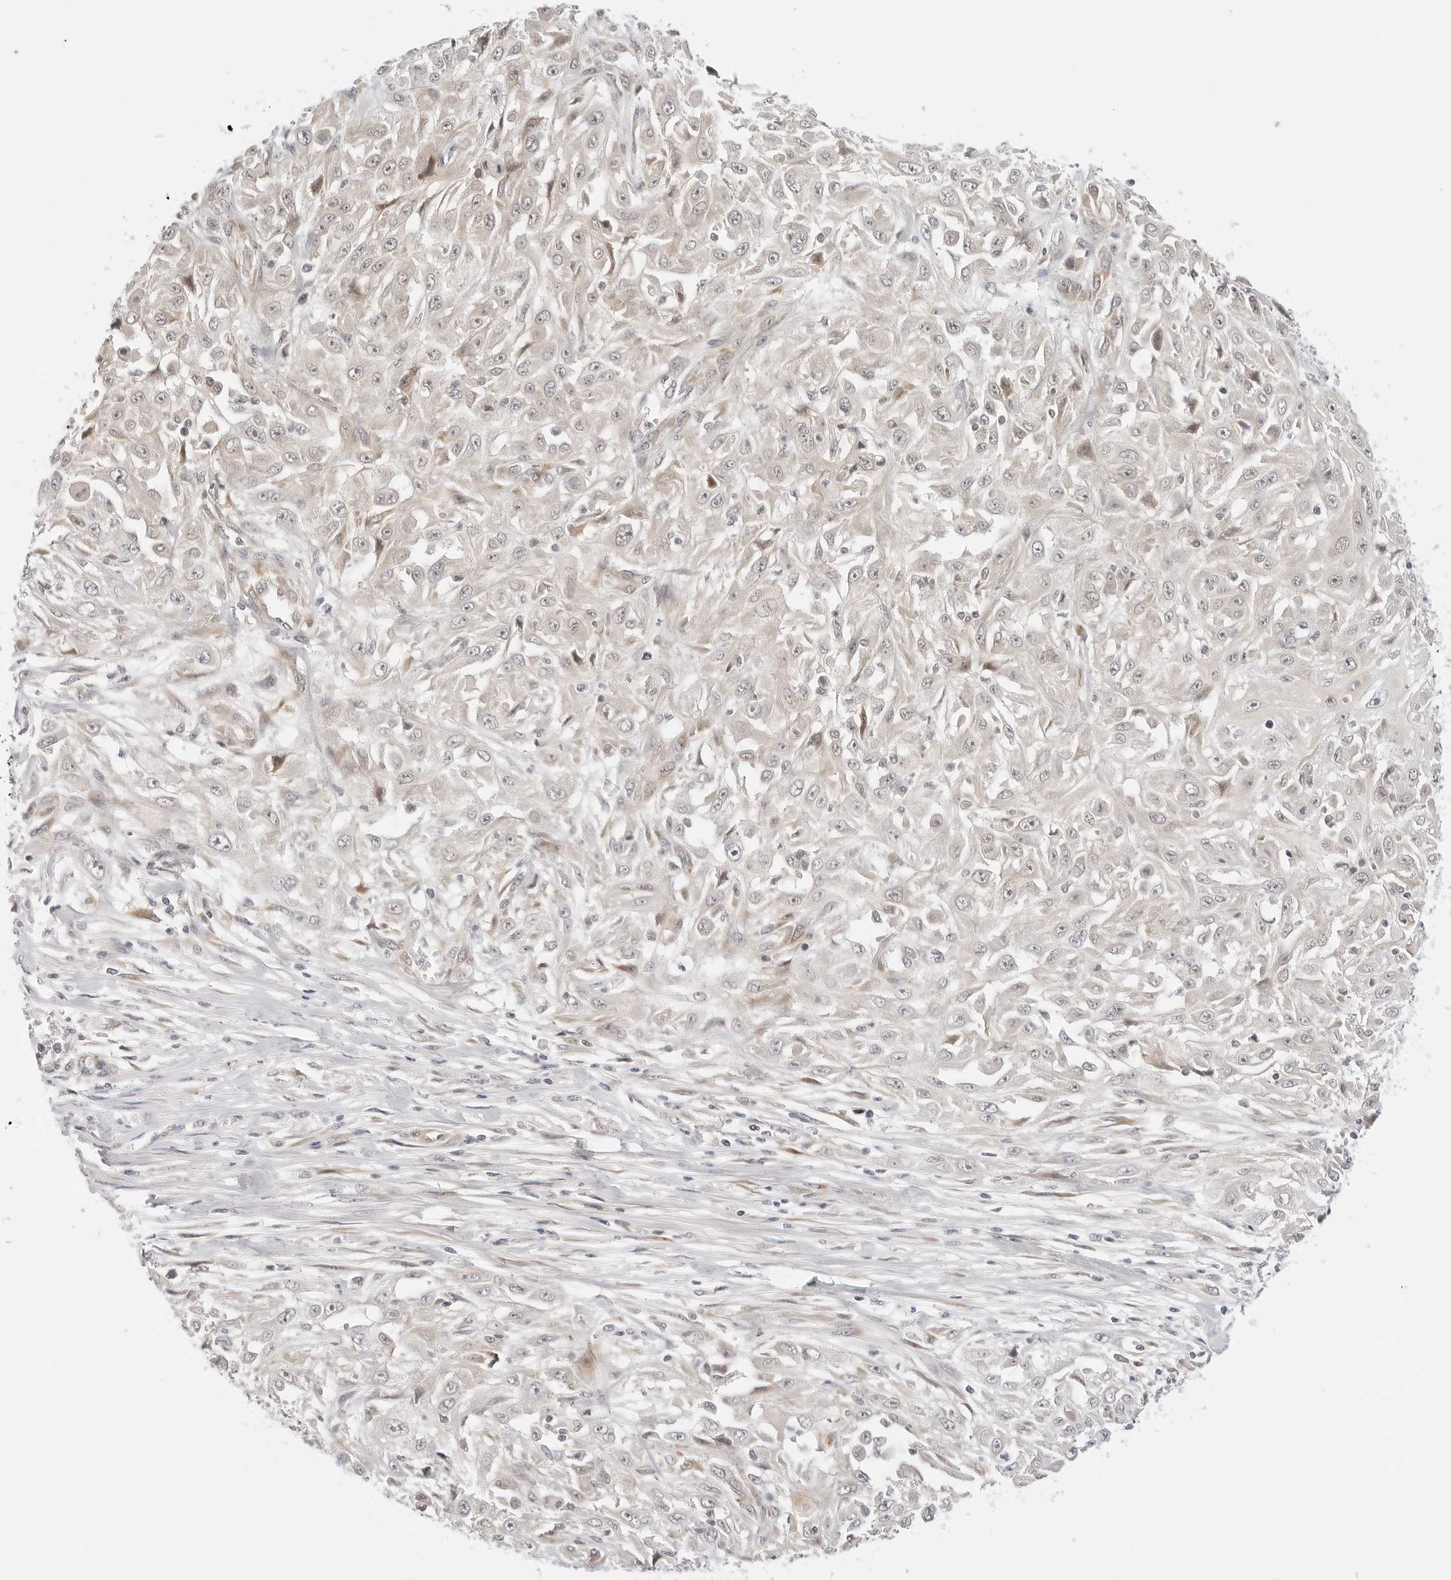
{"staining": {"intensity": "weak", "quantity": "<25%", "location": "cytoplasmic/membranous"}, "tissue": "skin cancer", "cell_type": "Tumor cells", "image_type": "cancer", "snomed": [{"axis": "morphology", "description": "Squamous cell carcinoma, NOS"}, {"axis": "morphology", "description": "Squamous cell carcinoma, metastatic, NOS"}, {"axis": "topography", "description": "Skin"}, {"axis": "topography", "description": "Lymph node"}], "caption": "Protein analysis of skin cancer (squamous cell carcinoma) shows no significant staining in tumor cells. (DAB (3,3'-diaminobenzidine) immunohistochemistry with hematoxylin counter stain).", "gene": "TCP1", "patient": {"sex": "male", "age": 75}}